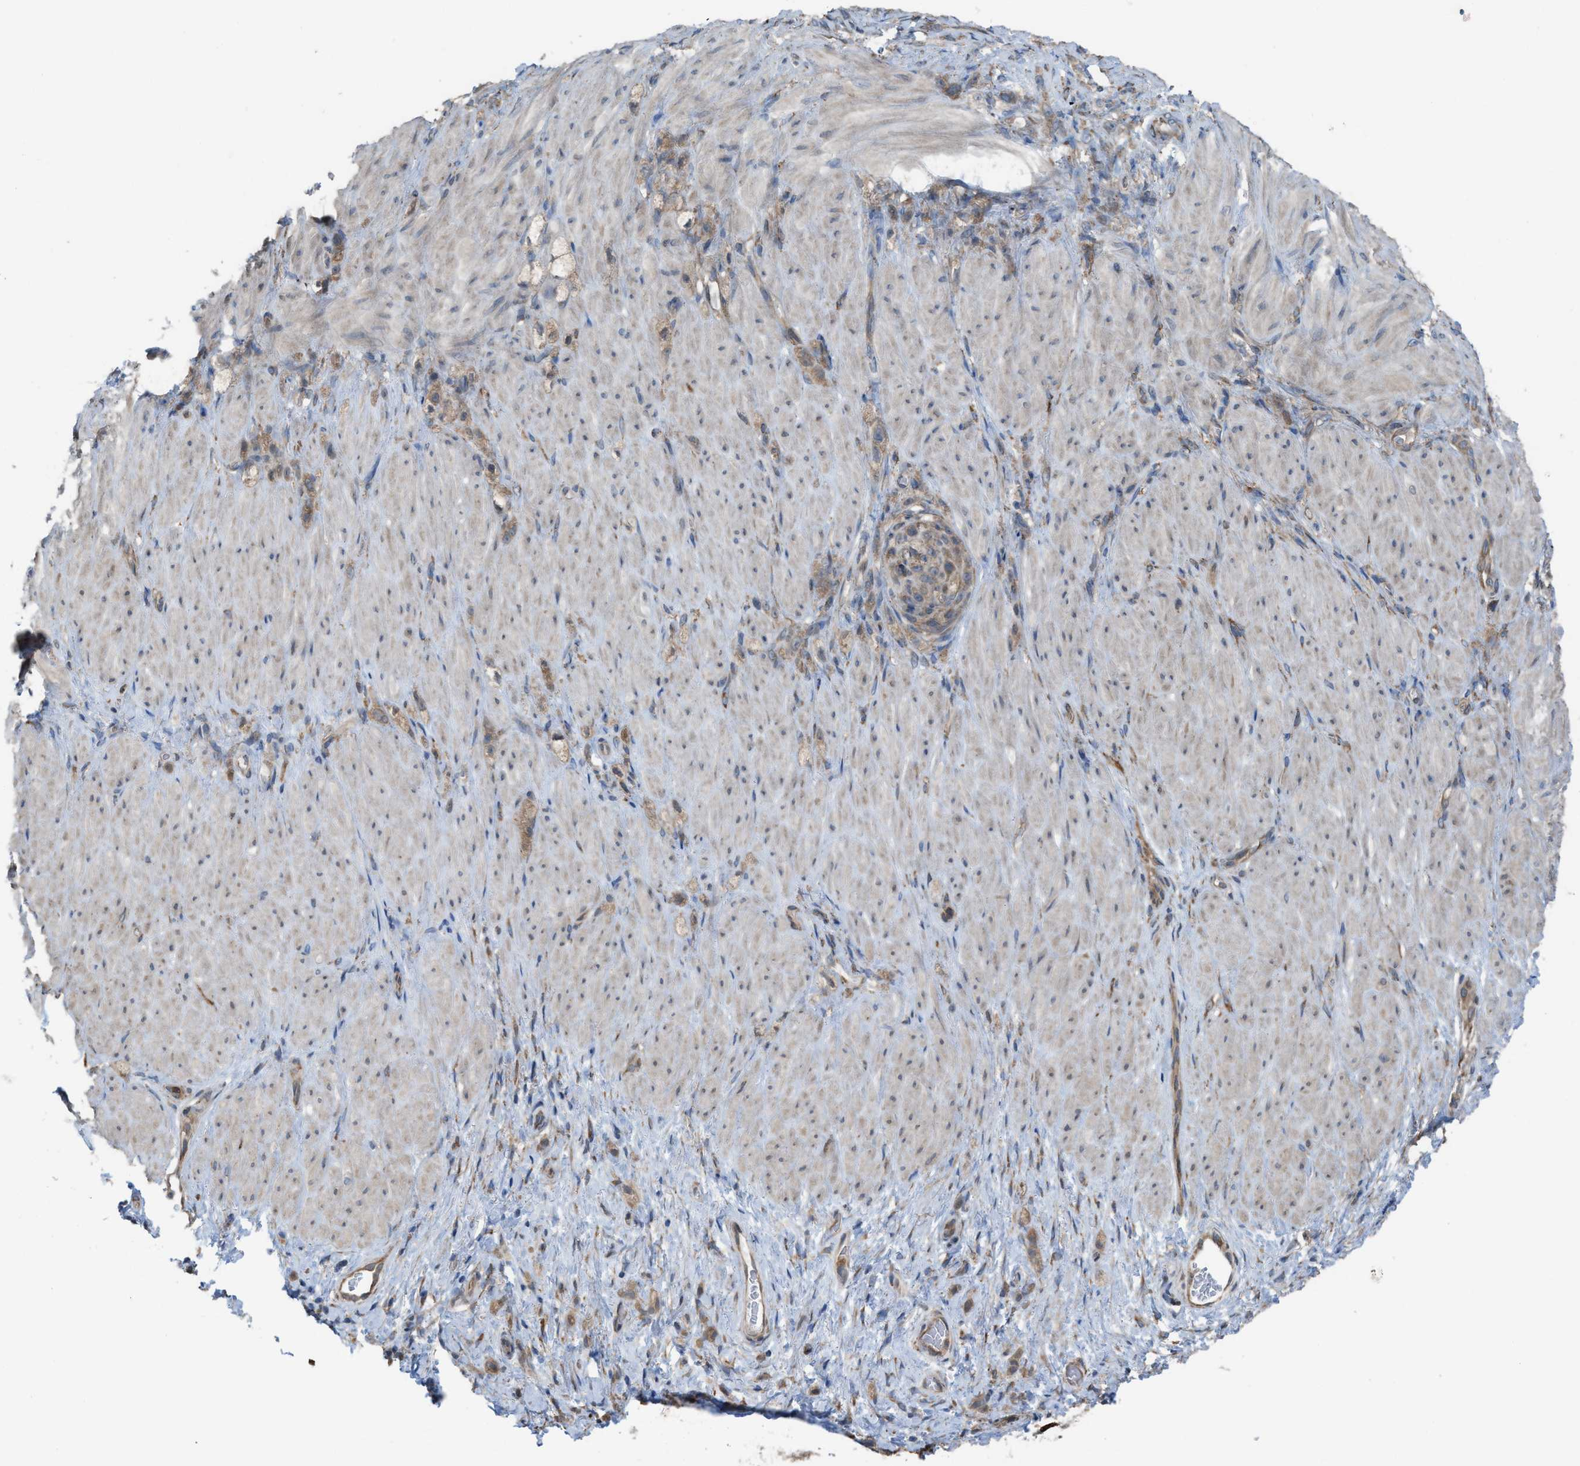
{"staining": {"intensity": "weak", "quantity": ">75%", "location": "cytoplasmic/membranous"}, "tissue": "stomach cancer", "cell_type": "Tumor cells", "image_type": "cancer", "snomed": [{"axis": "morphology", "description": "Normal tissue, NOS"}, {"axis": "morphology", "description": "Adenocarcinoma, NOS"}, {"axis": "topography", "description": "Stomach"}], "caption": "Approximately >75% of tumor cells in stomach cancer demonstrate weak cytoplasmic/membranous protein staining as visualized by brown immunohistochemical staining.", "gene": "PLAA", "patient": {"sex": "male", "age": 82}}